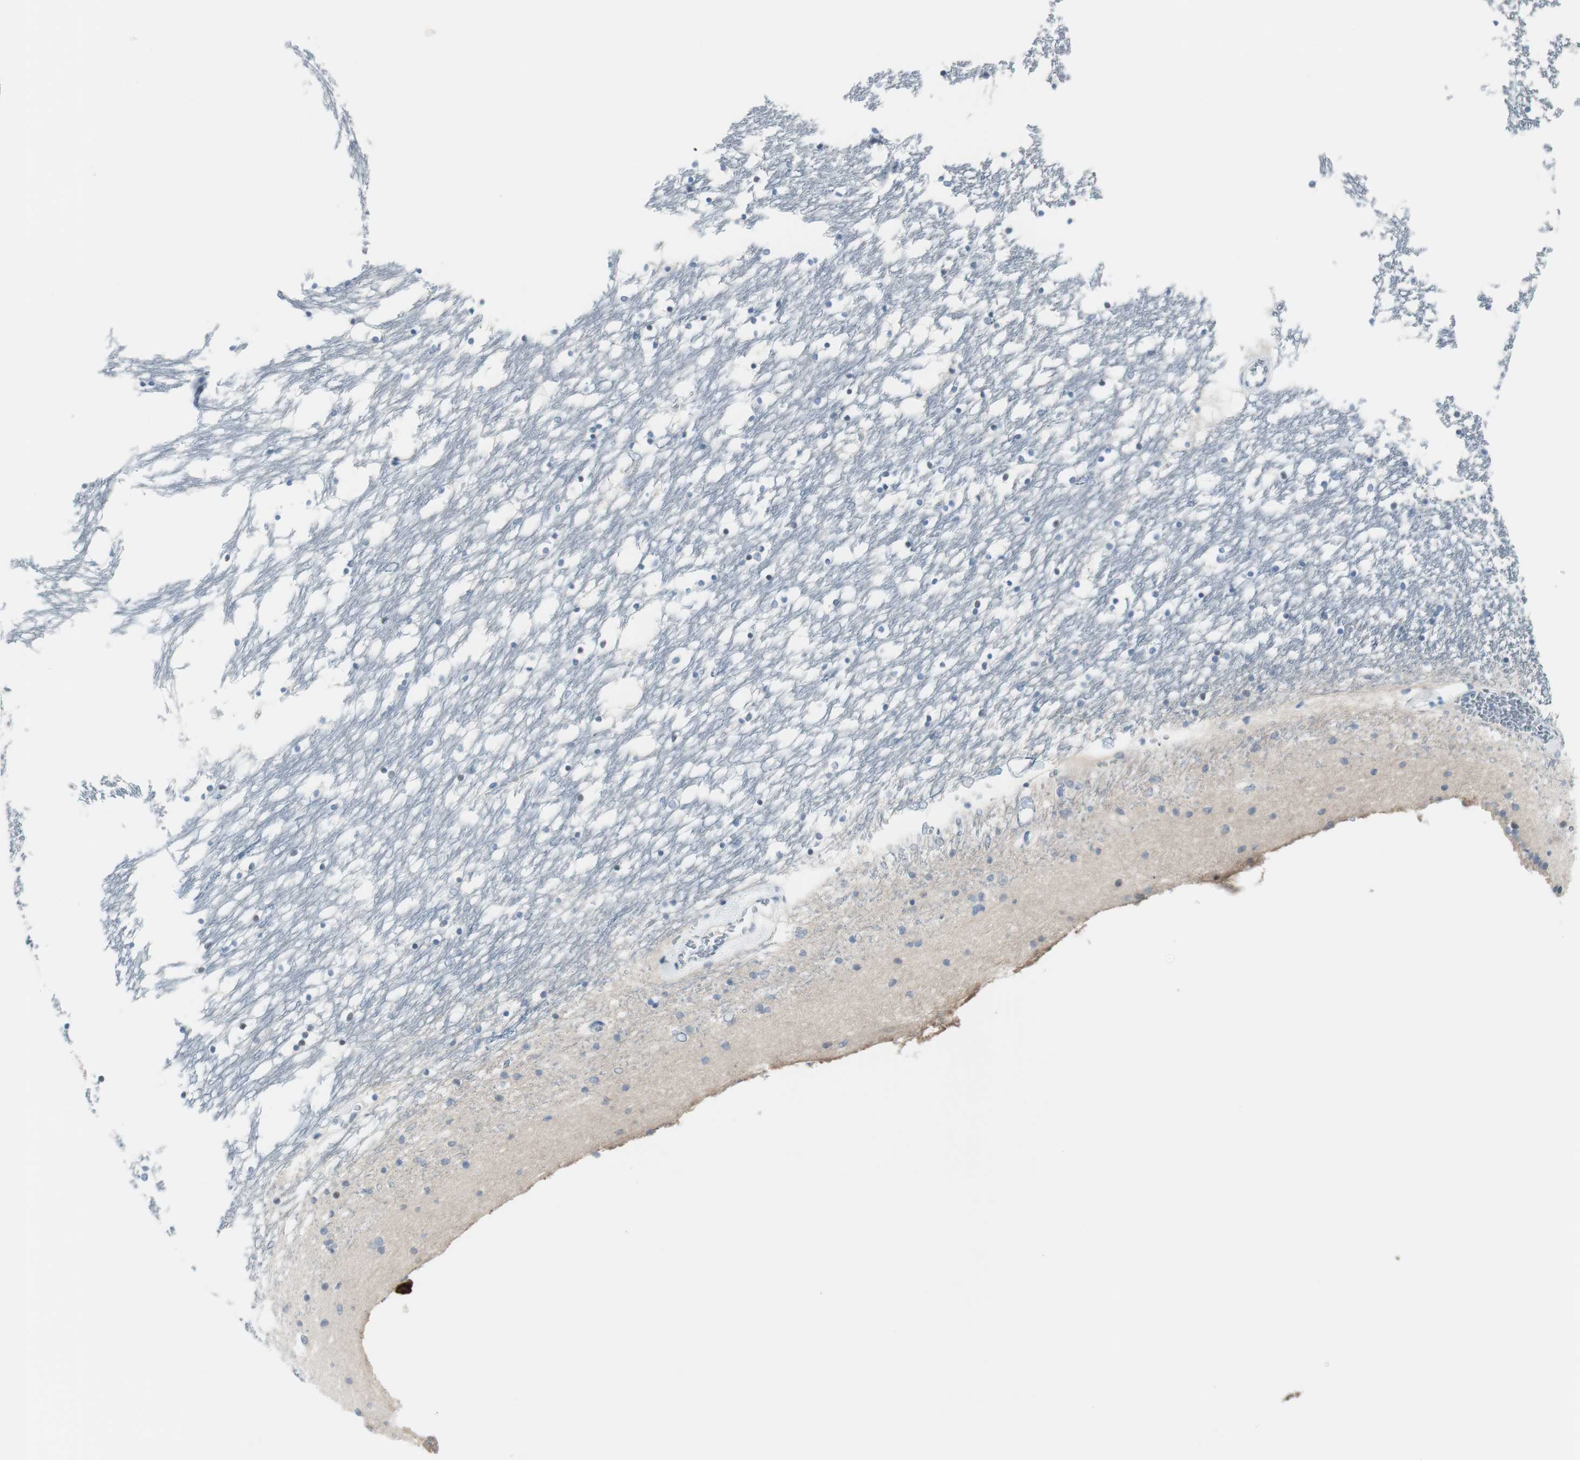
{"staining": {"intensity": "negative", "quantity": "none", "location": "none"}, "tissue": "caudate", "cell_type": "Glial cells", "image_type": "normal", "snomed": [{"axis": "morphology", "description": "Normal tissue, NOS"}, {"axis": "topography", "description": "Lateral ventricle wall"}], "caption": "The histopathology image demonstrates no significant positivity in glial cells of caudate.", "gene": "DLG4", "patient": {"sex": "male", "age": 45}}